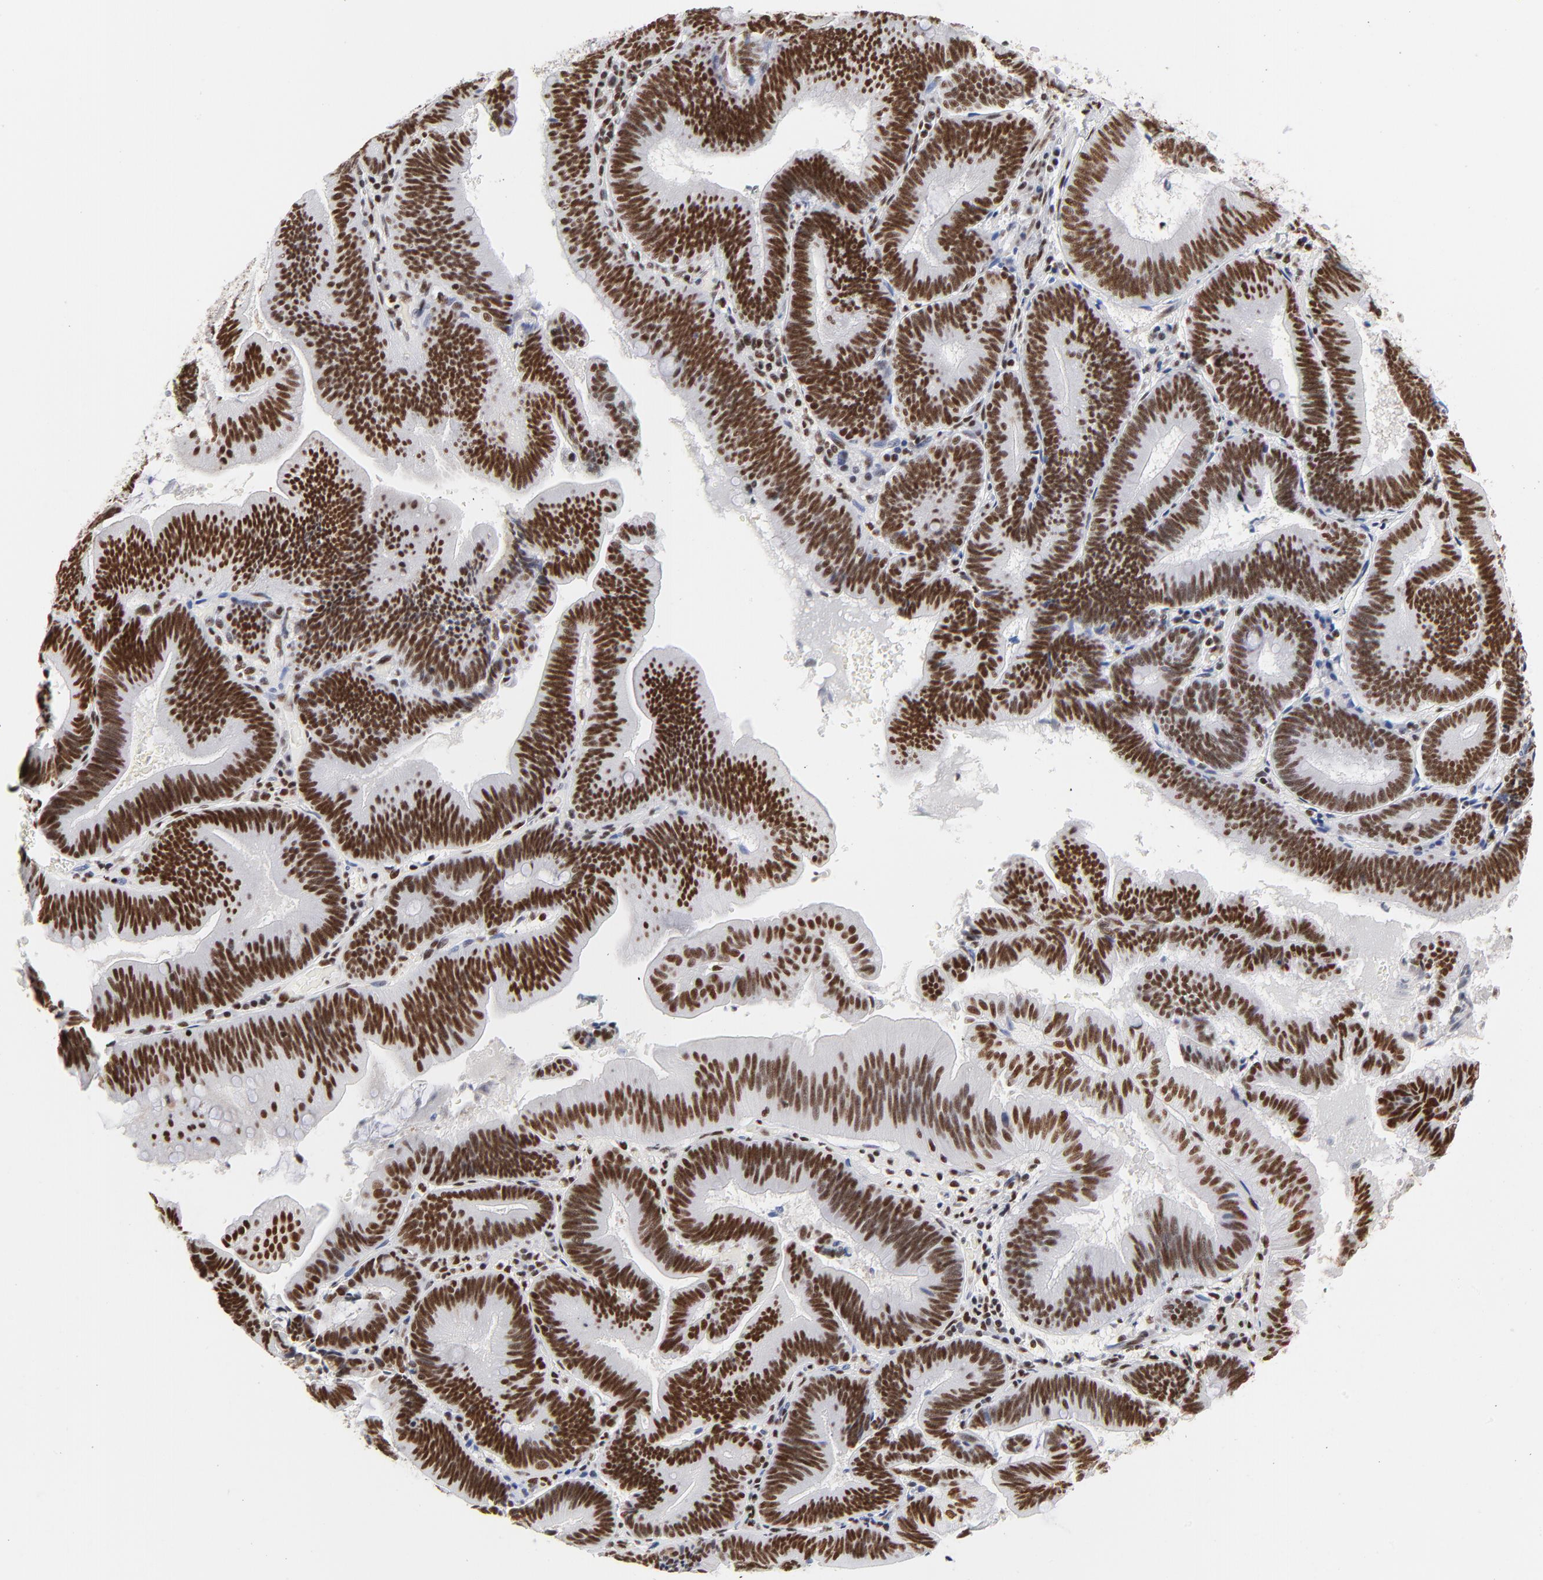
{"staining": {"intensity": "strong", "quantity": ">75%", "location": "nuclear"}, "tissue": "pancreatic cancer", "cell_type": "Tumor cells", "image_type": "cancer", "snomed": [{"axis": "morphology", "description": "Adenocarcinoma, NOS"}, {"axis": "topography", "description": "Pancreas"}], "caption": "Pancreatic cancer stained with a brown dye displays strong nuclear positive positivity in about >75% of tumor cells.", "gene": "CREB1", "patient": {"sex": "male", "age": 82}}